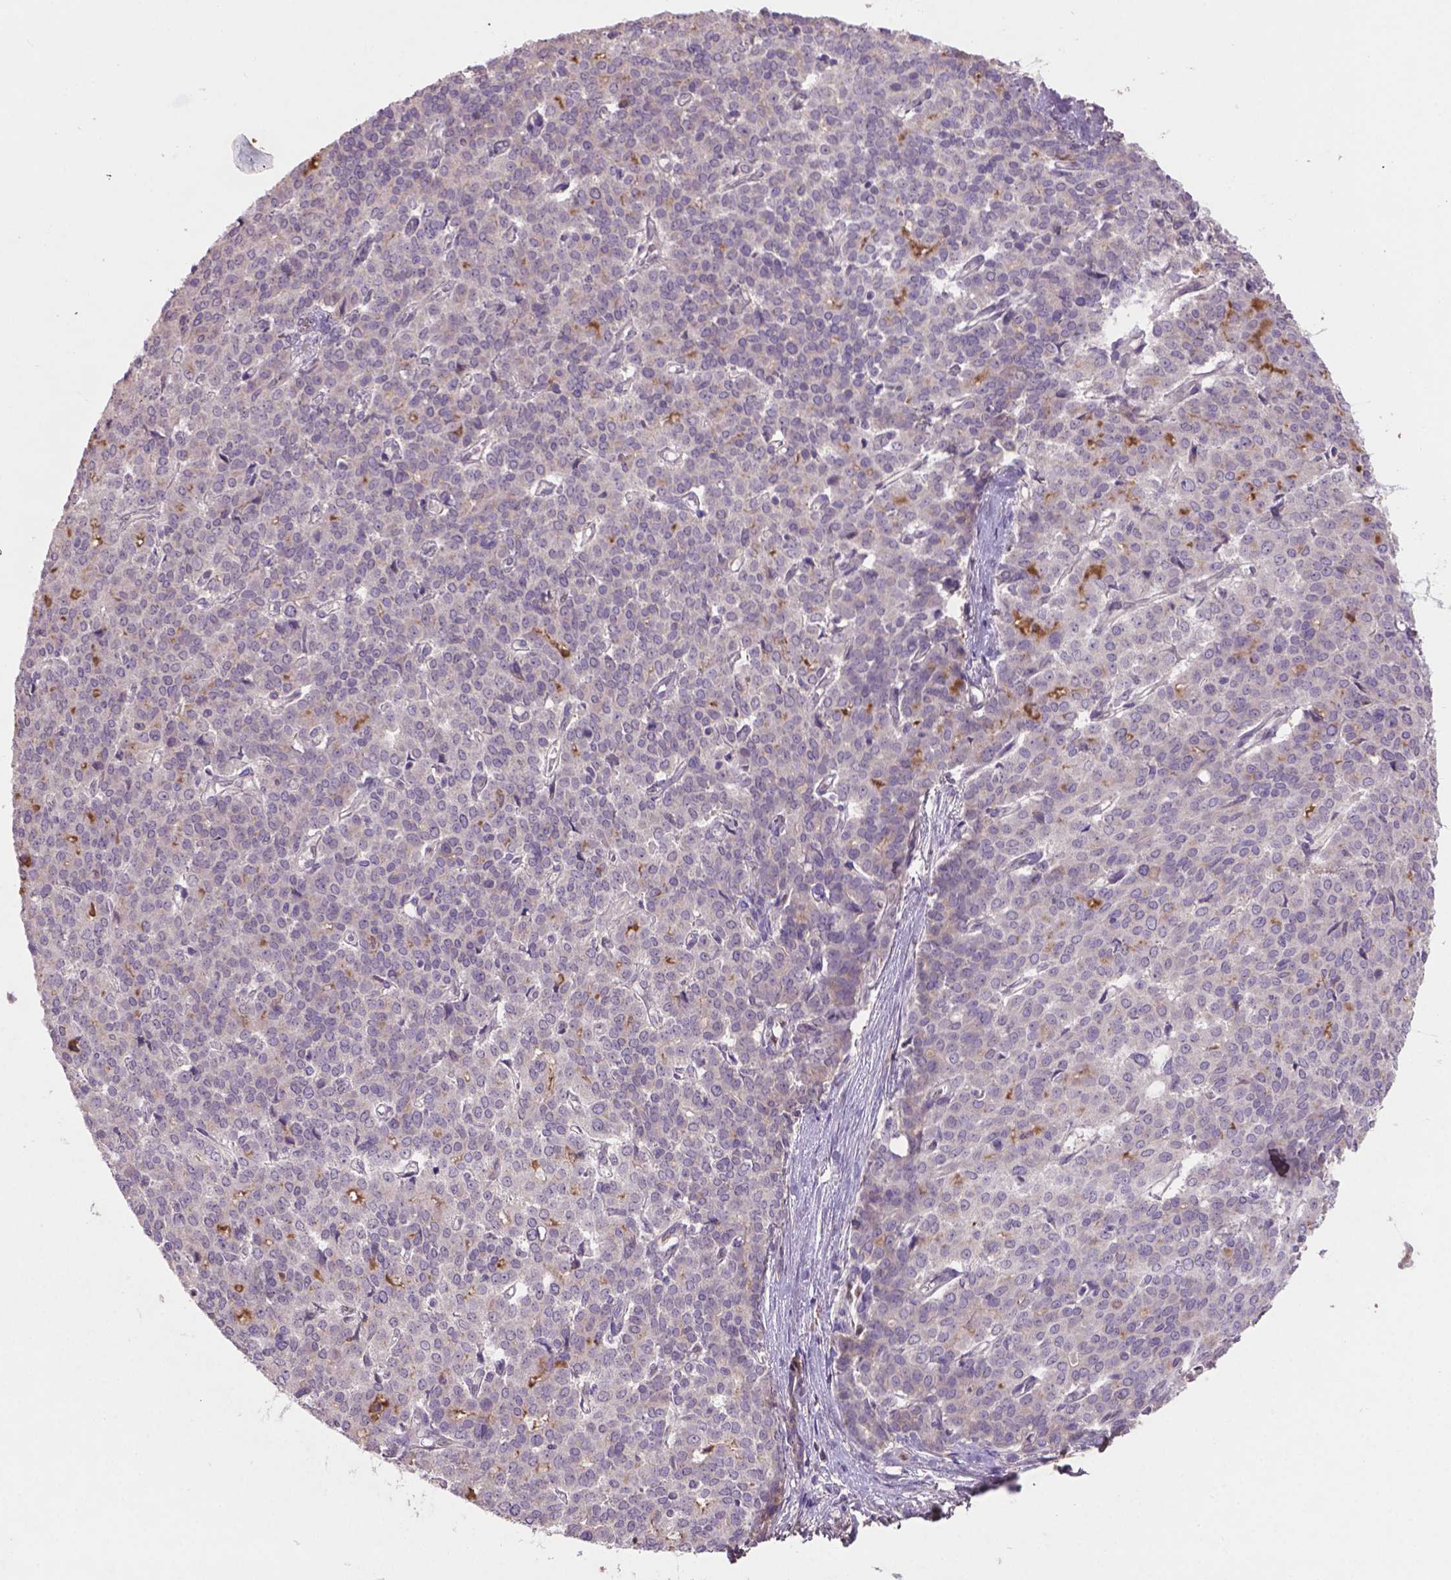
{"staining": {"intensity": "negative", "quantity": "none", "location": "none"}, "tissue": "liver cancer", "cell_type": "Tumor cells", "image_type": "cancer", "snomed": [{"axis": "morphology", "description": "Cholangiocarcinoma"}, {"axis": "topography", "description": "Liver"}], "caption": "This is an immunohistochemistry (IHC) image of liver cholangiocarcinoma. There is no positivity in tumor cells.", "gene": "SOX17", "patient": {"sex": "female", "age": 47}}